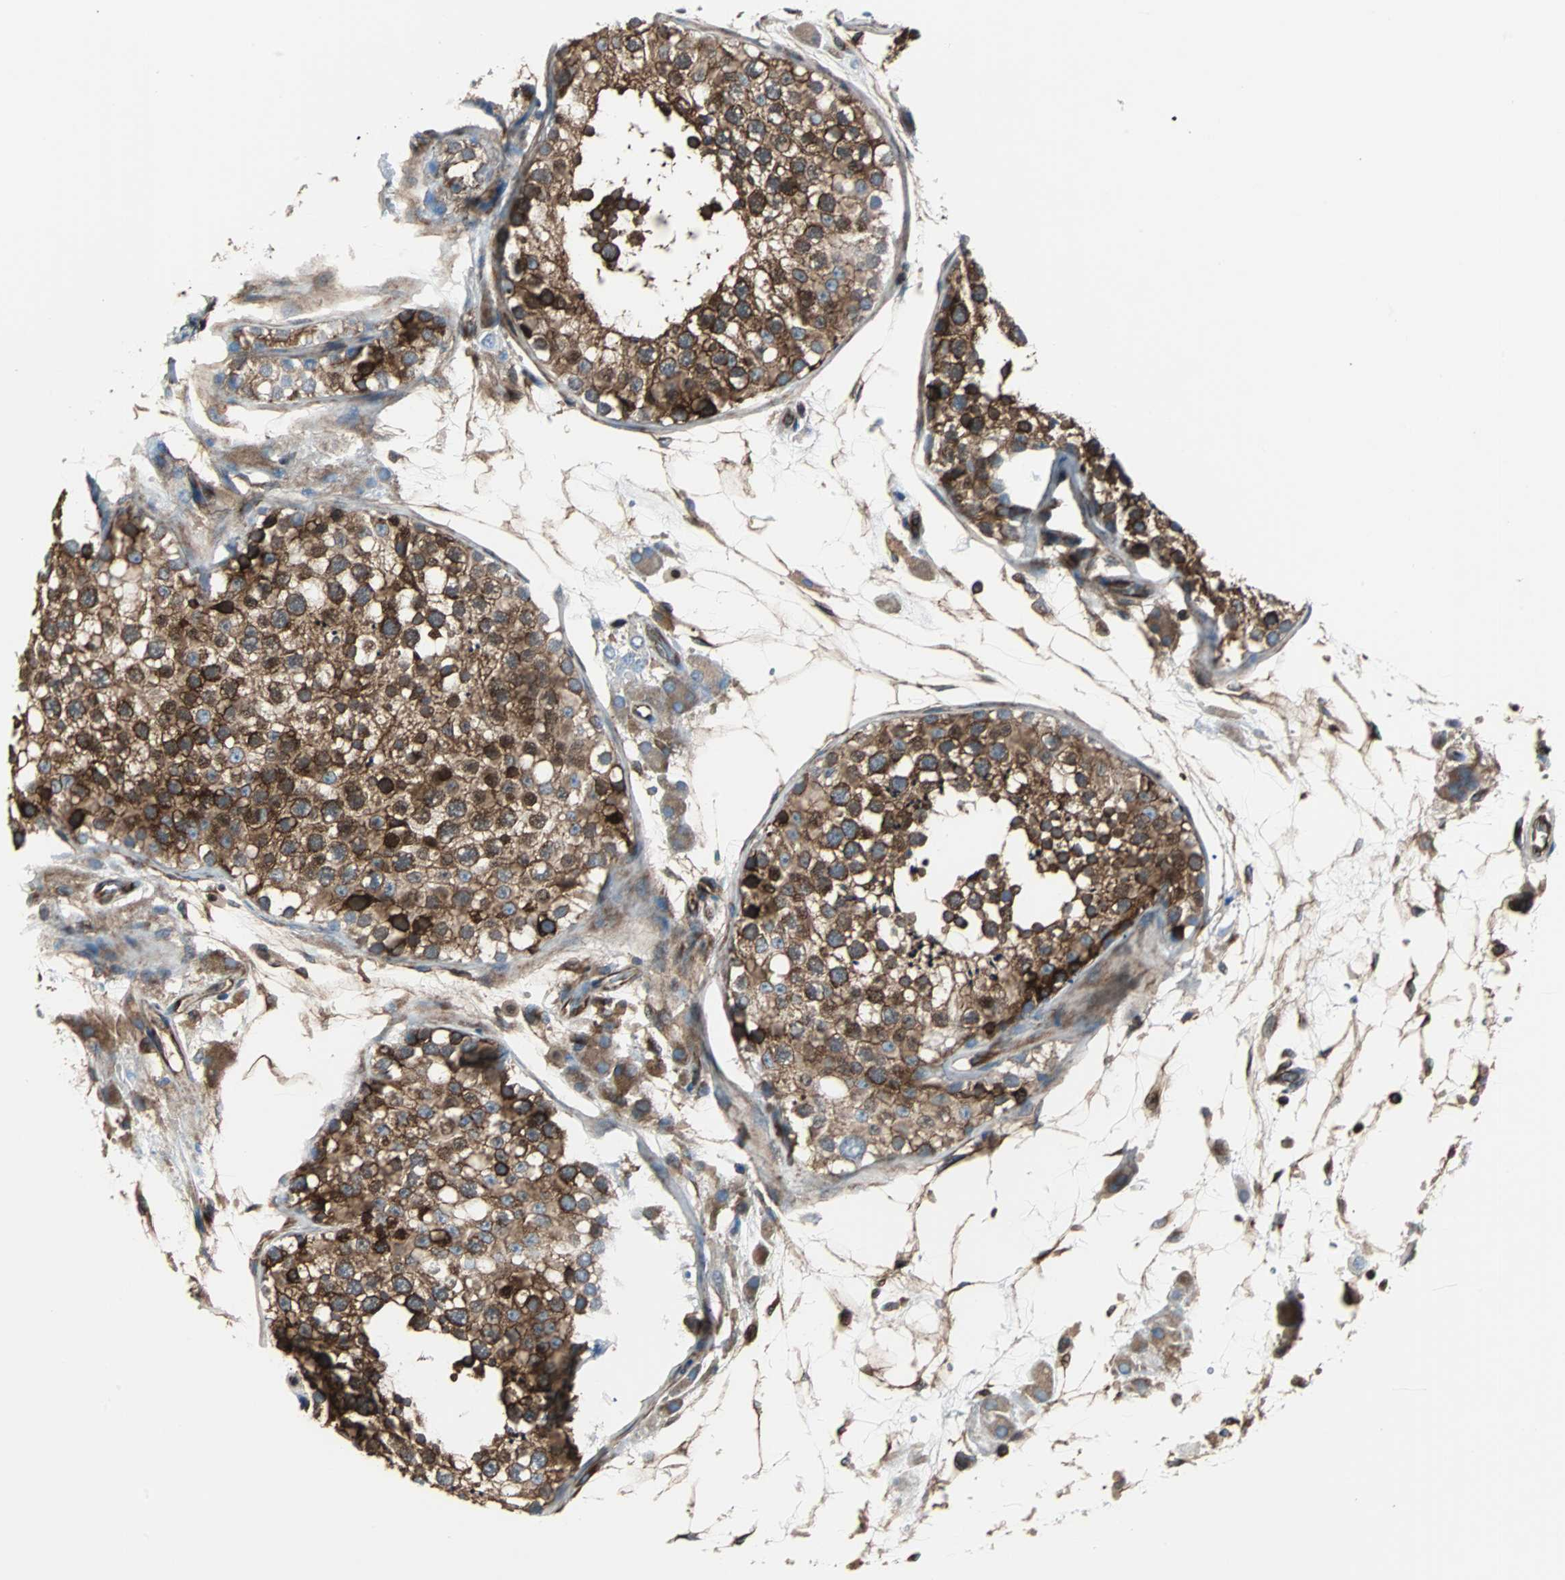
{"staining": {"intensity": "strong", "quantity": ">75%", "location": "cytoplasmic/membranous"}, "tissue": "testis", "cell_type": "Cells in seminiferous ducts", "image_type": "normal", "snomed": [{"axis": "morphology", "description": "Normal tissue, NOS"}, {"axis": "topography", "description": "Testis"}], "caption": "Immunohistochemical staining of unremarkable testis reveals strong cytoplasmic/membranous protein staining in approximately >75% of cells in seminiferous ducts. (DAB (3,3'-diaminobenzidine) = brown stain, brightfield microscopy at high magnification).", "gene": "RELA", "patient": {"sex": "male", "age": 26}}